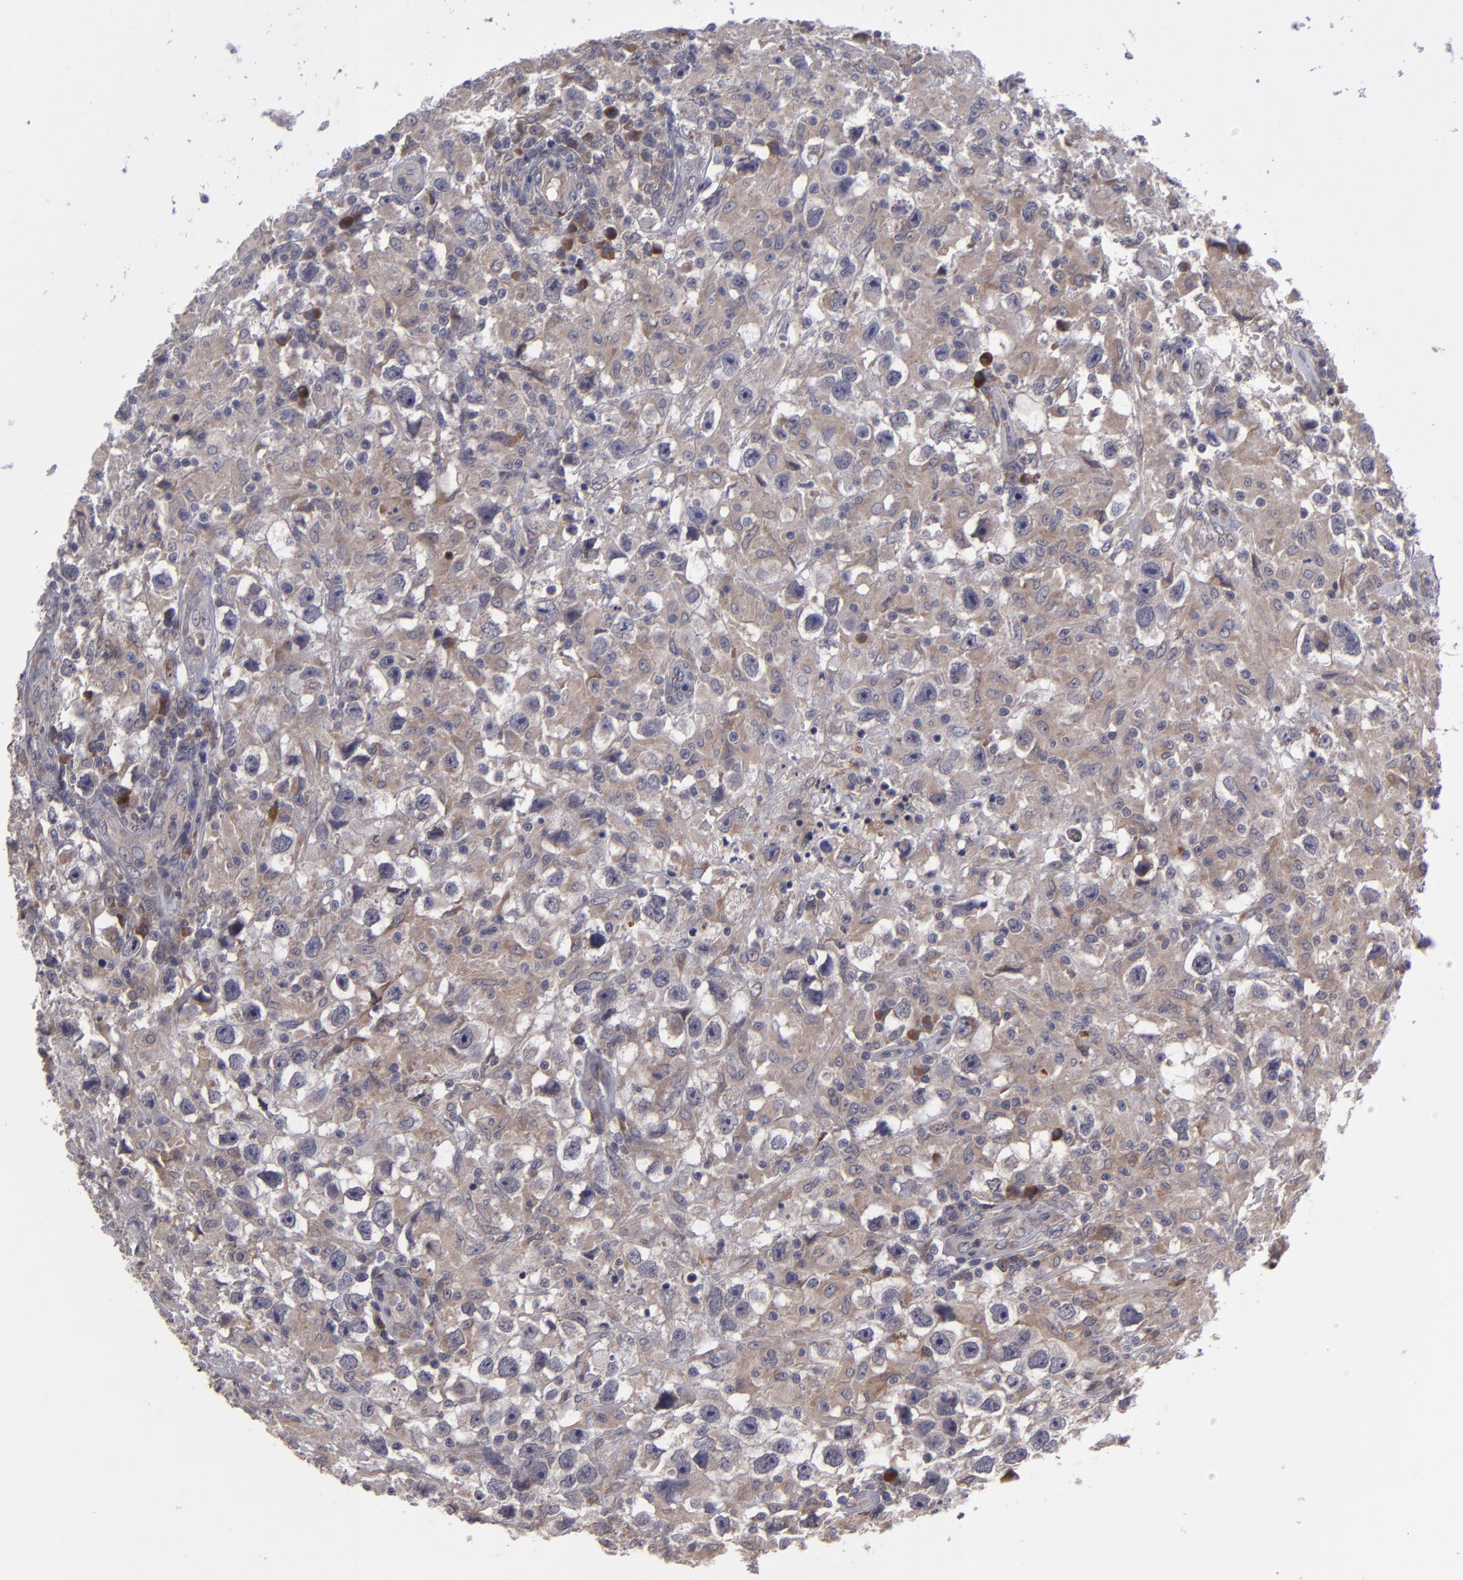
{"staining": {"intensity": "moderate", "quantity": ">75%", "location": "cytoplasmic/membranous"}, "tissue": "testis cancer", "cell_type": "Tumor cells", "image_type": "cancer", "snomed": [{"axis": "morphology", "description": "Seminoma, NOS"}, {"axis": "topography", "description": "Testis"}], "caption": "There is medium levels of moderate cytoplasmic/membranous expression in tumor cells of testis cancer (seminoma), as demonstrated by immunohistochemical staining (brown color).", "gene": "IL12A", "patient": {"sex": "male", "age": 34}}